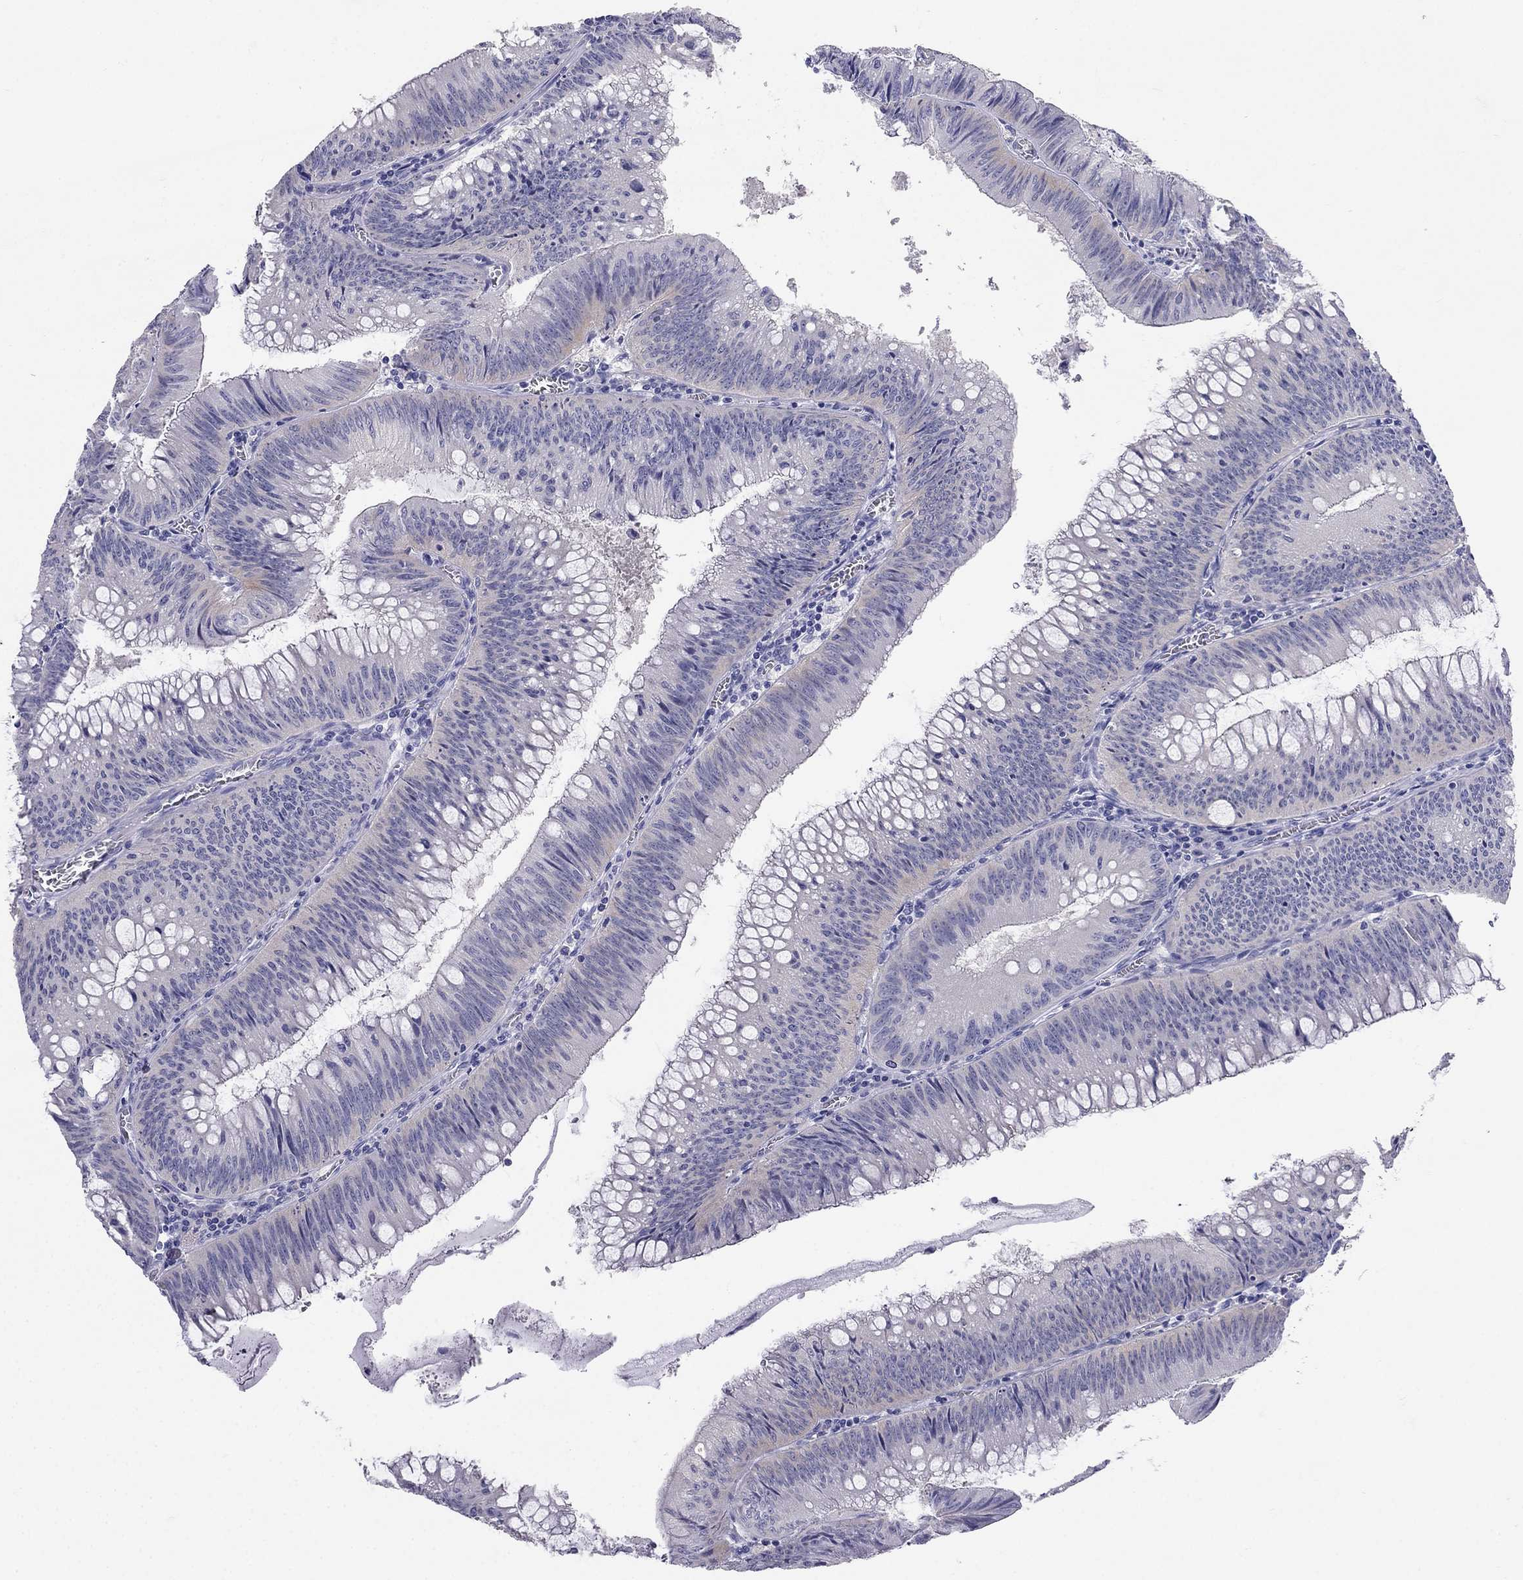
{"staining": {"intensity": "negative", "quantity": "none", "location": "none"}, "tissue": "colorectal cancer", "cell_type": "Tumor cells", "image_type": "cancer", "snomed": [{"axis": "morphology", "description": "Adenocarcinoma, NOS"}, {"axis": "topography", "description": "Rectum"}], "caption": "Micrograph shows no protein staining in tumor cells of colorectal cancer (adenocarcinoma) tissue.", "gene": "RFLNA", "patient": {"sex": "female", "age": 72}}